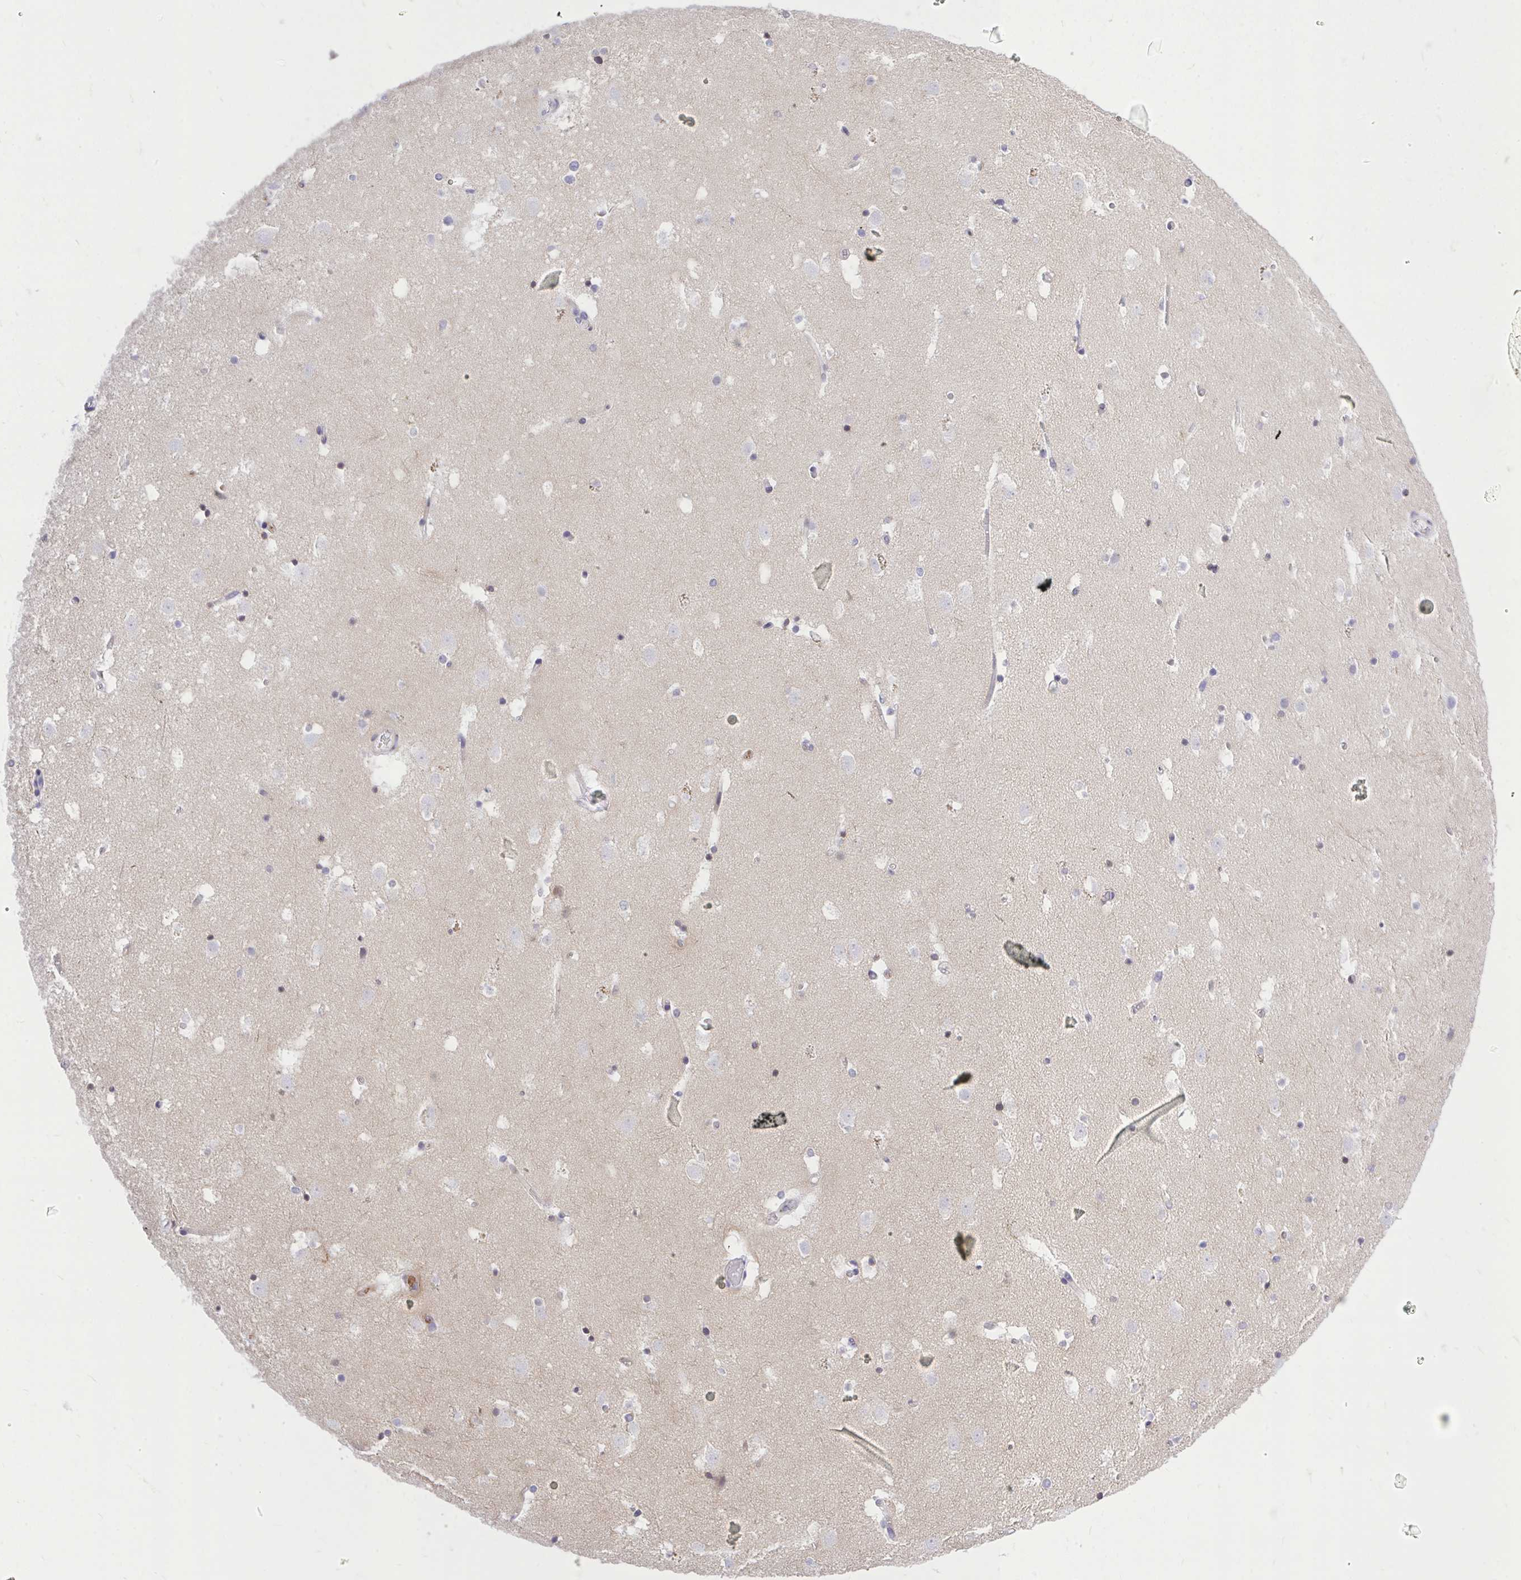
{"staining": {"intensity": "negative", "quantity": "none", "location": "none"}, "tissue": "caudate", "cell_type": "Glial cells", "image_type": "normal", "snomed": [{"axis": "morphology", "description": "Normal tissue, NOS"}, {"axis": "topography", "description": "Lateral ventricle wall"}], "caption": "This is an immunohistochemistry image of unremarkable human caudate. There is no expression in glial cells.", "gene": "CXCL8", "patient": {"sex": "male", "age": 37}}